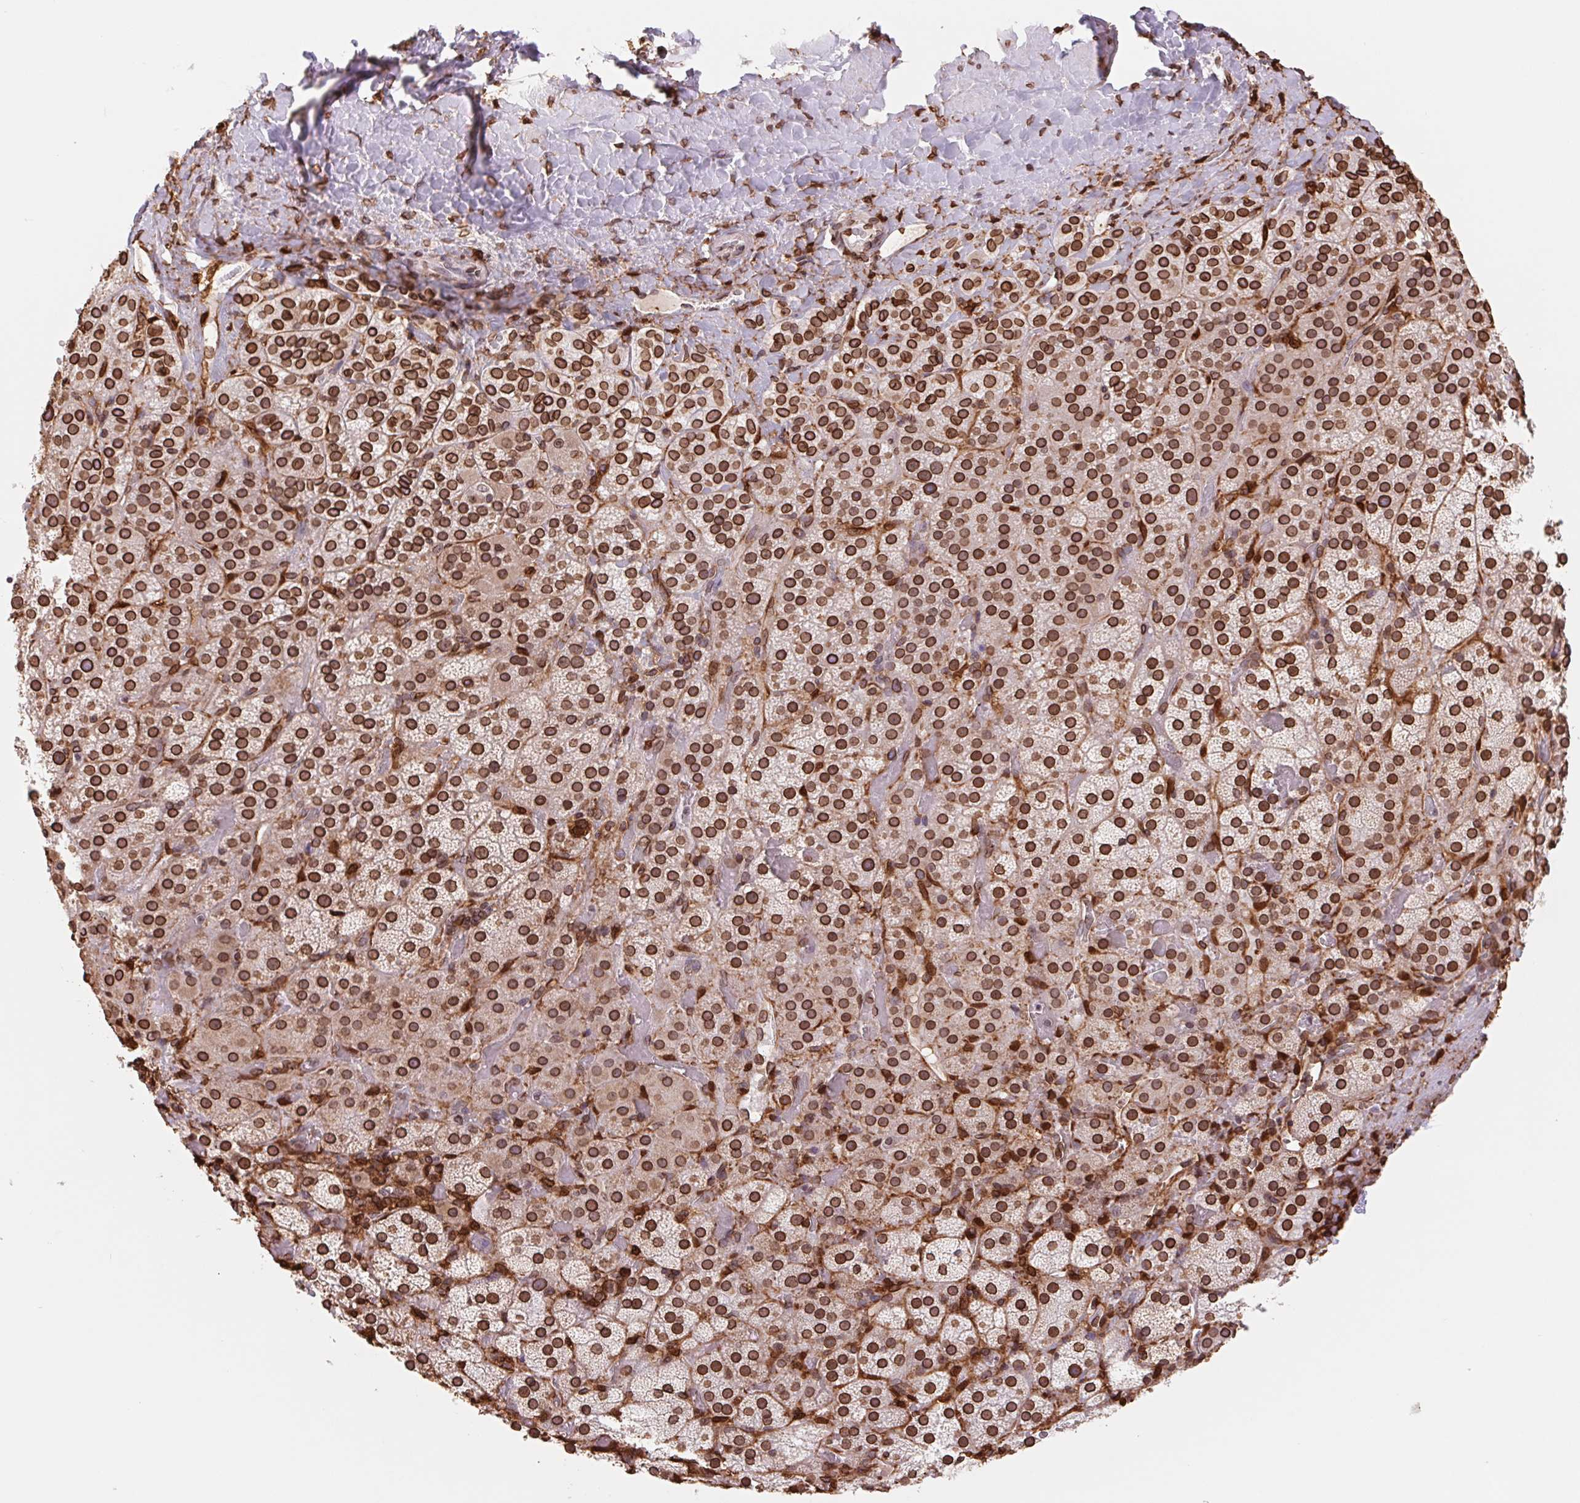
{"staining": {"intensity": "strong", "quantity": ">75%", "location": "cytoplasmic/membranous,nuclear"}, "tissue": "adrenal gland", "cell_type": "Glandular cells", "image_type": "normal", "snomed": [{"axis": "morphology", "description": "Normal tissue, NOS"}, {"axis": "topography", "description": "Adrenal gland"}], "caption": "Immunohistochemical staining of normal human adrenal gland displays >75% levels of strong cytoplasmic/membranous,nuclear protein staining in about >75% of glandular cells.", "gene": "LMNB2", "patient": {"sex": "male", "age": 57}}